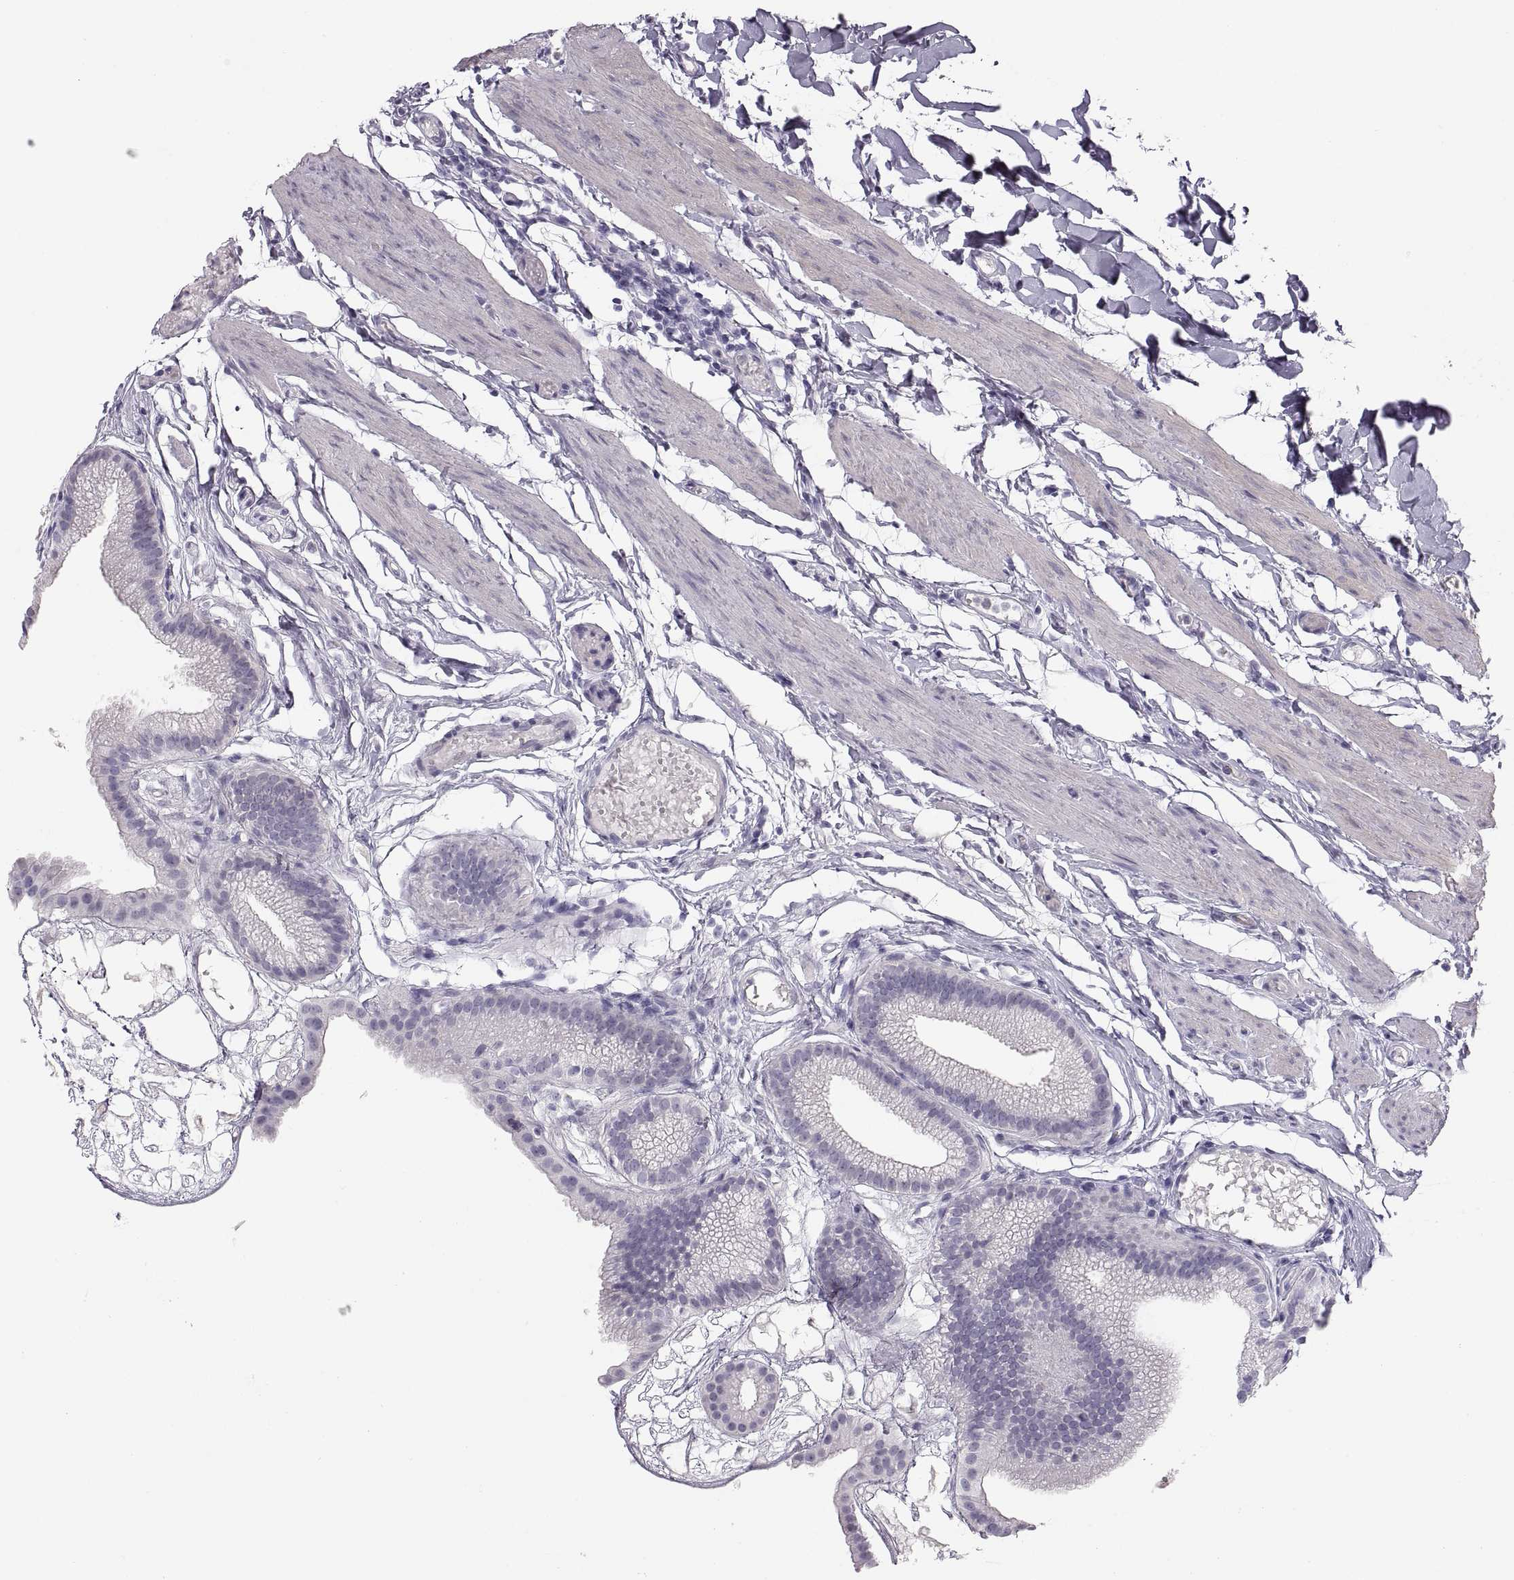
{"staining": {"intensity": "negative", "quantity": "none", "location": "none"}, "tissue": "gallbladder", "cell_type": "Glandular cells", "image_type": "normal", "snomed": [{"axis": "morphology", "description": "Normal tissue, NOS"}, {"axis": "topography", "description": "Gallbladder"}], "caption": "Histopathology image shows no significant protein expression in glandular cells of normal gallbladder. (Brightfield microscopy of DAB immunohistochemistry at high magnification).", "gene": "COL9A3", "patient": {"sex": "female", "age": 45}}